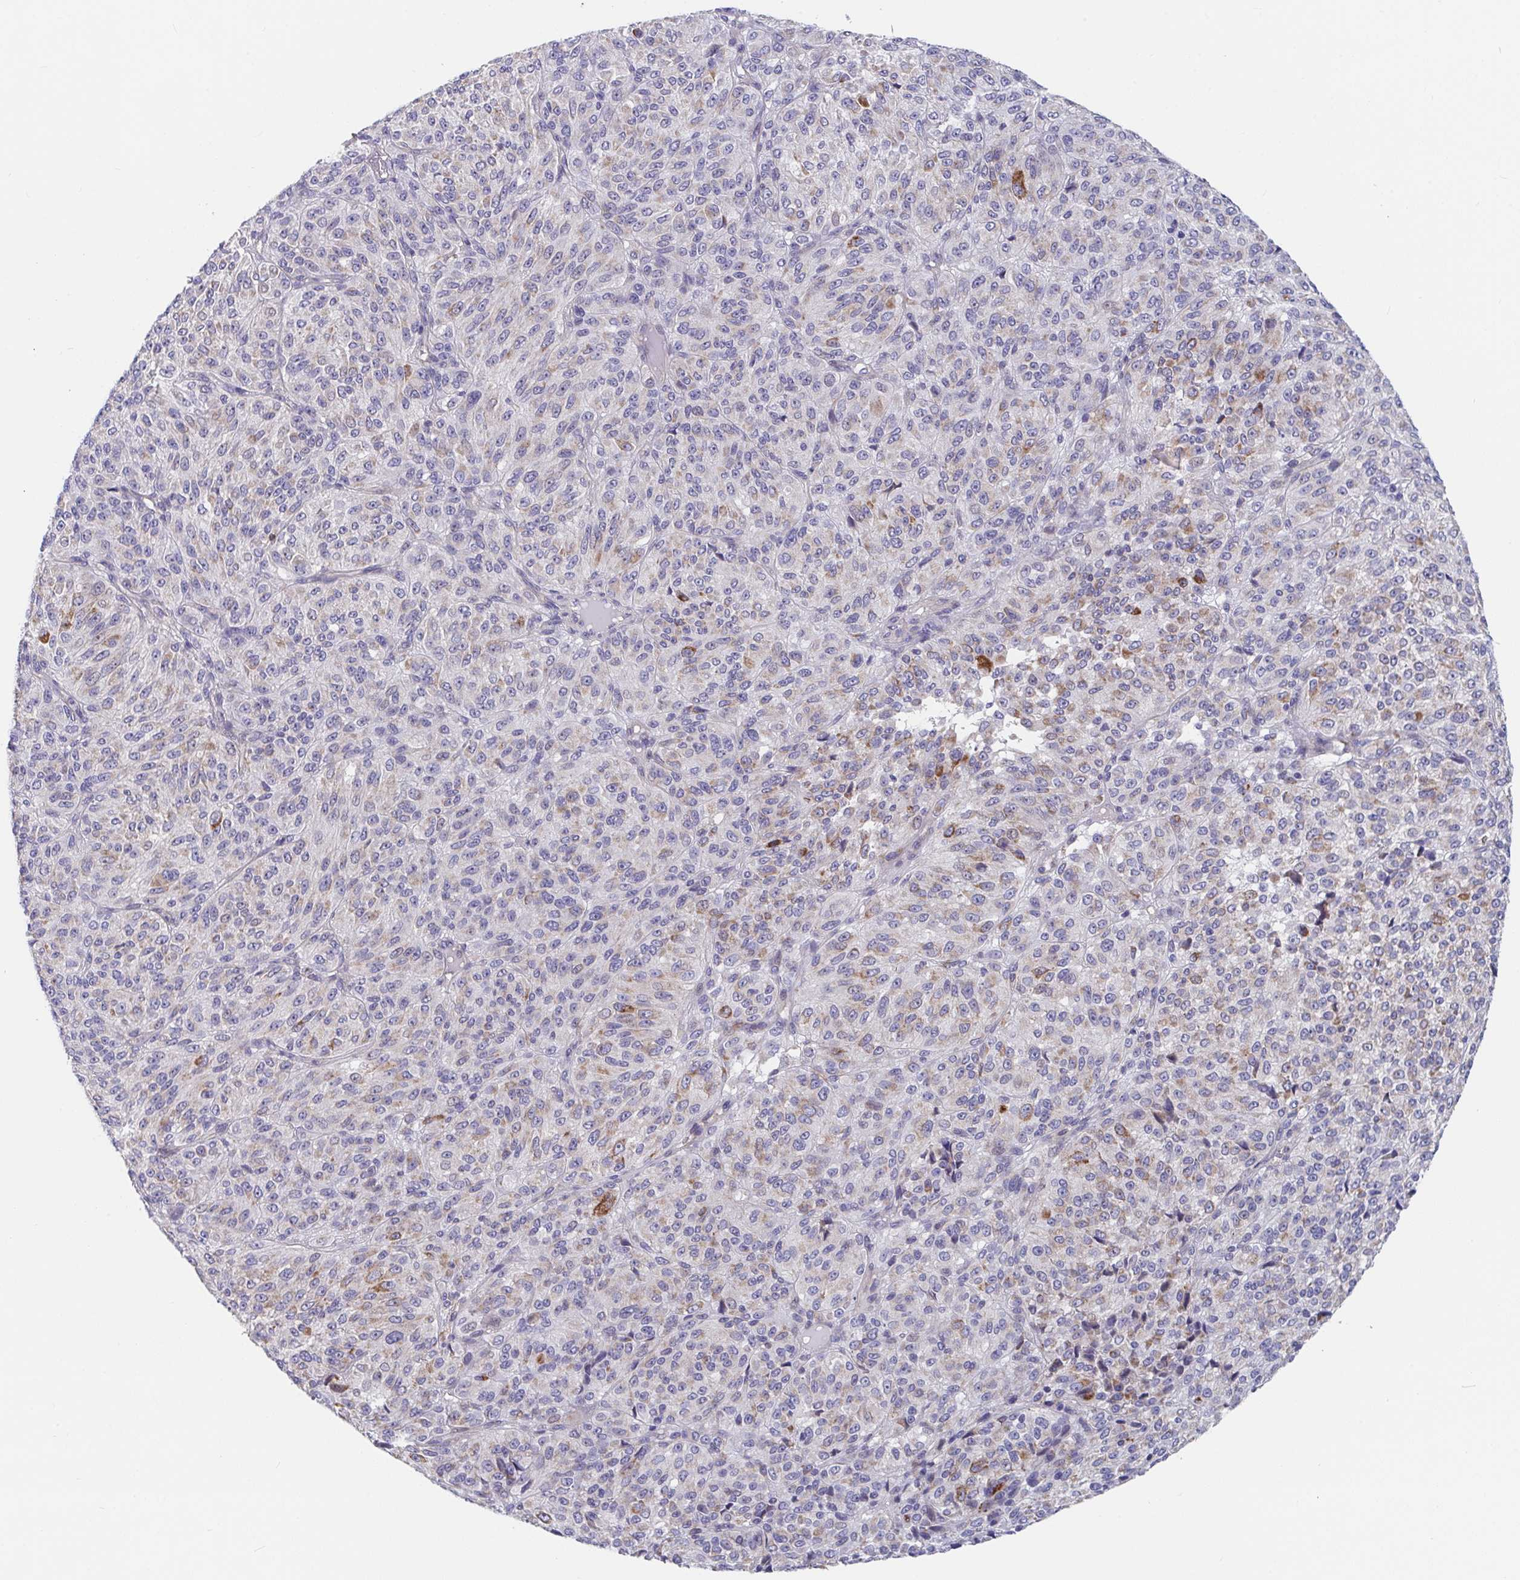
{"staining": {"intensity": "moderate", "quantity": "25%-75%", "location": "cytoplasmic/membranous"}, "tissue": "melanoma", "cell_type": "Tumor cells", "image_type": "cancer", "snomed": [{"axis": "morphology", "description": "Malignant melanoma, Metastatic site"}, {"axis": "topography", "description": "Brain"}], "caption": "Human malignant melanoma (metastatic site) stained with a brown dye demonstrates moderate cytoplasmic/membranous positive expression in about 25%-75% of tumor cells.", "gene": "FAM156B", "patient": {"sex": "female", "age": 56}}